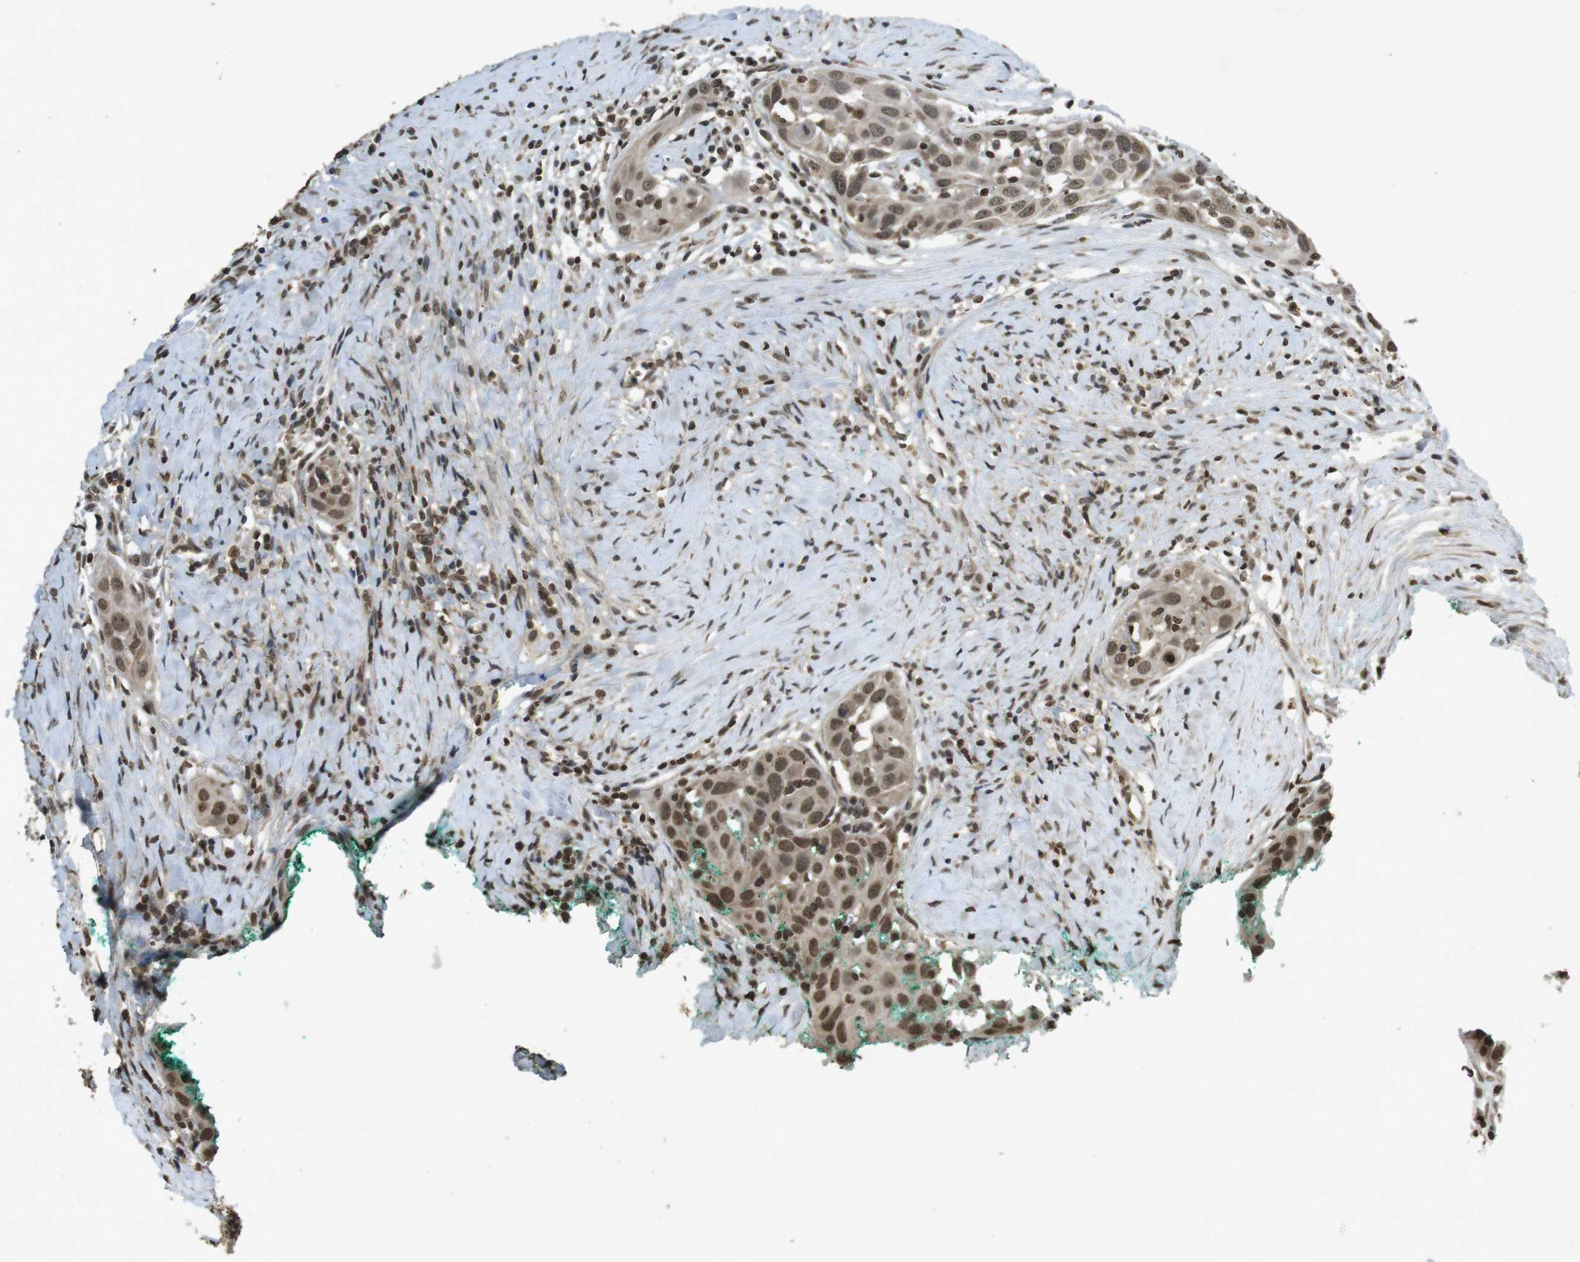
{"staining": {"intensity": "moderate", "quantity": ">75%", "location": "cytoplasmic/membranous,nuclear"}, "tissue": "head and neck cancer", "cell_type": "Tumor cells", "image_type": "cancer", "snomed": [{"axis": "morphology", "description": "Squamous cell carcinoma, NOS"}, {"axis": "topography", "description": "Oral tissue"}, {"axis": "topography", "description": "Head-Neck"}], "caption": "A histopathology image of head and neck cancer (squamous cell carcinoma) stained for a protein exhibits moderate cytoplasmic/membranous and nuclear brown staining in tumor cells.", "gene": "ORC4", "patient": {"sex": "female", "age": 50}}